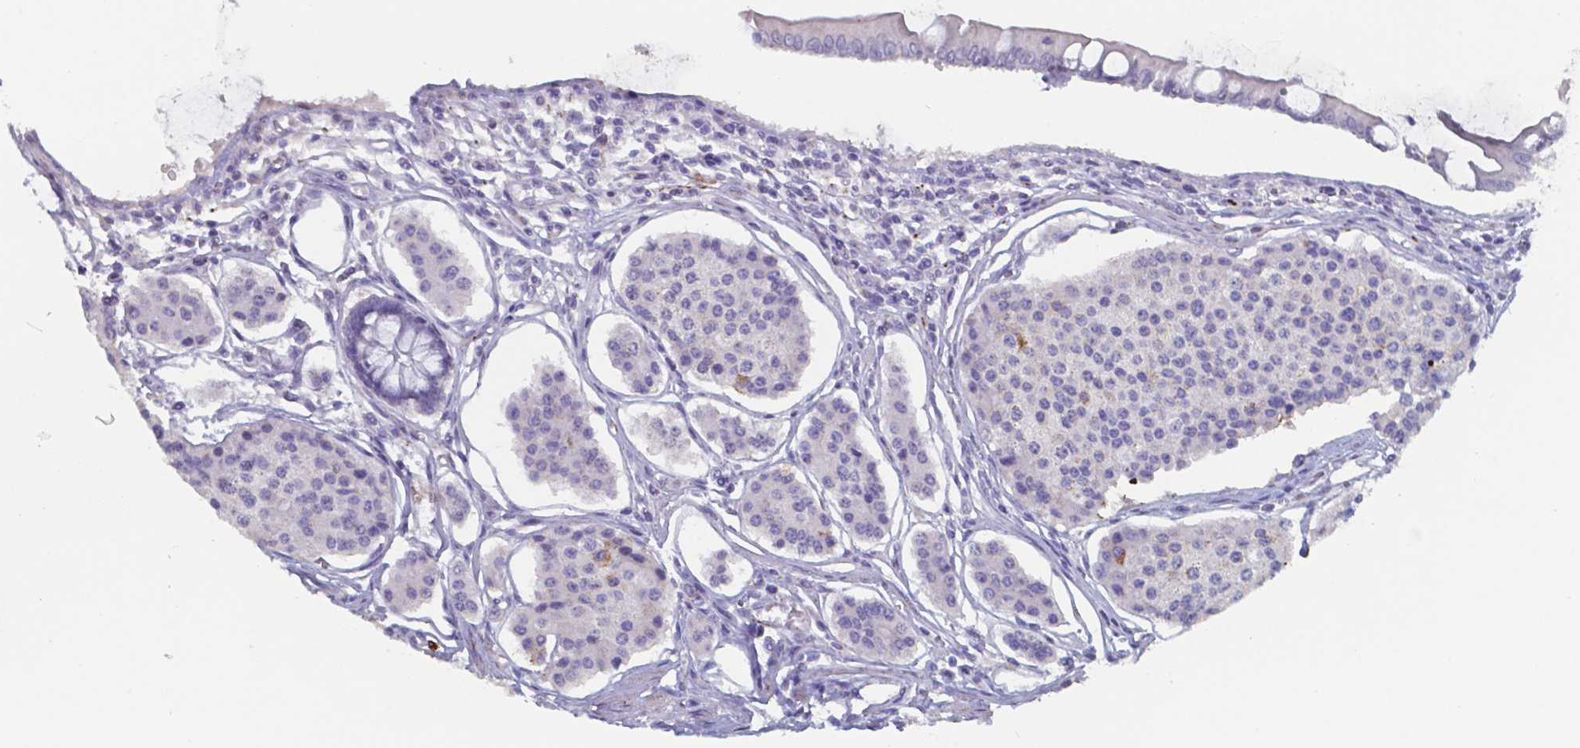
{"staining": {"intensity": "negative", "quantity": "none", "location": "none"}, "tissue": "carcinoid", "cell_type": "Tumor cells", "image_type": "cancer", "snomed": [{"axis": "morphology", "description": "Carcinoid, malignant, NOS"}, {"axis": "topography", "description": "Small intestine"}], "caption": "Immunohistochemical staining of human carcinoid shows no significant staining in tumor cells.", "gene": "PLA2R1", "patient": {"sex": "female", "age": 65}}